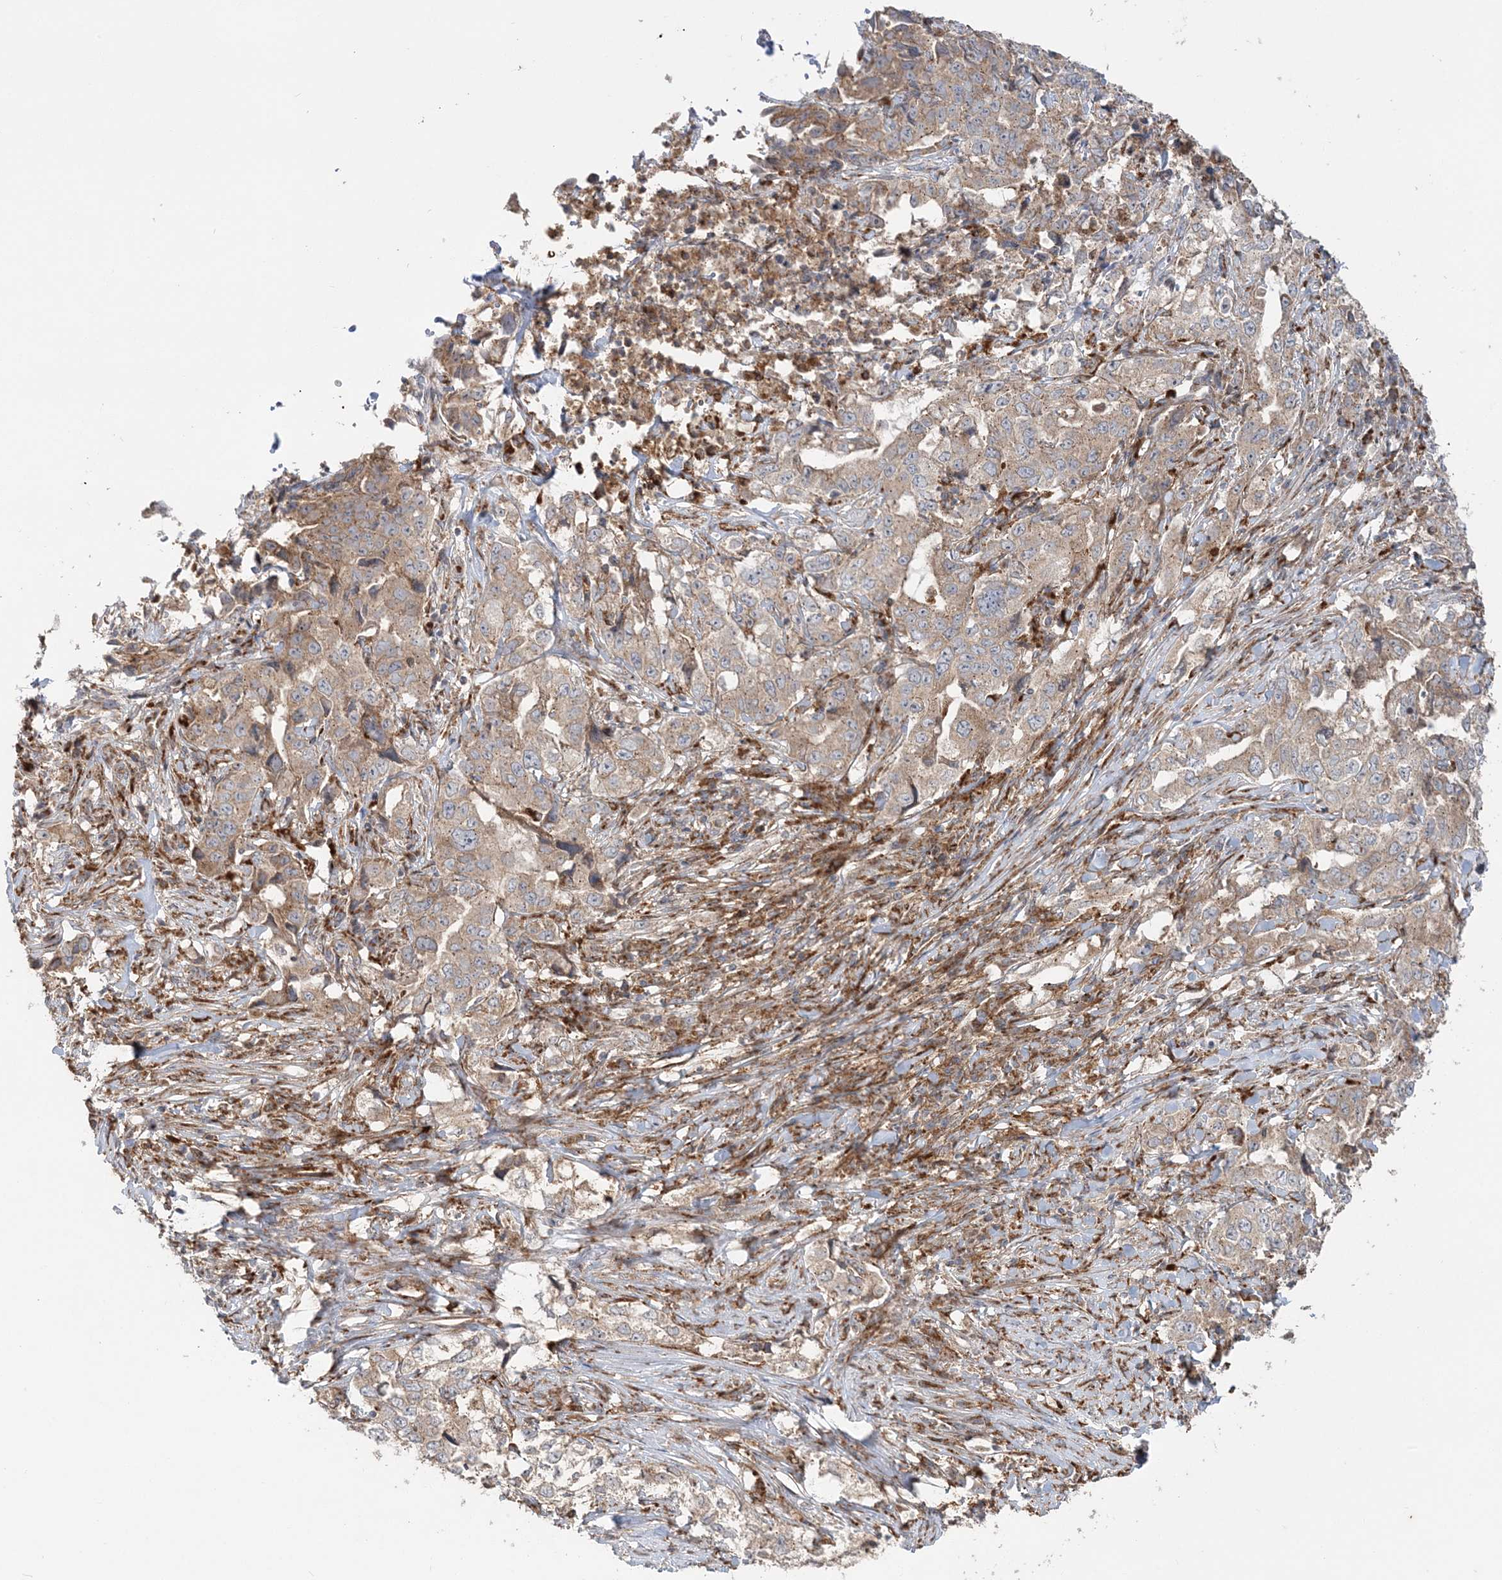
{"staining": {"intensity": "weak", "quantity": "25%-75%", "location": "cytoplasmic/membranous"}, "tissue": "lung cancer", "cell_type": "Tumor cells", "image_type": "cancer", "snomed": [{"axis": "morphology", "description": "Adenocarcinoma, NOS"}, {"axis": "topography", "description": "Lung"}], "caption": "Protein staining by immunohistochemistry displays weak cytoplasmic/membranous expression in approximately 25%-75% of tumor cells in lung cancer. Using DAB (3,3'-diaminobenzidine) (brown) and hematoxylin (blue) stains, captured at high magnification using brightfield microscopy.", "gene": "ABCC3", "patient": {"sex": "female", "age": 51}}